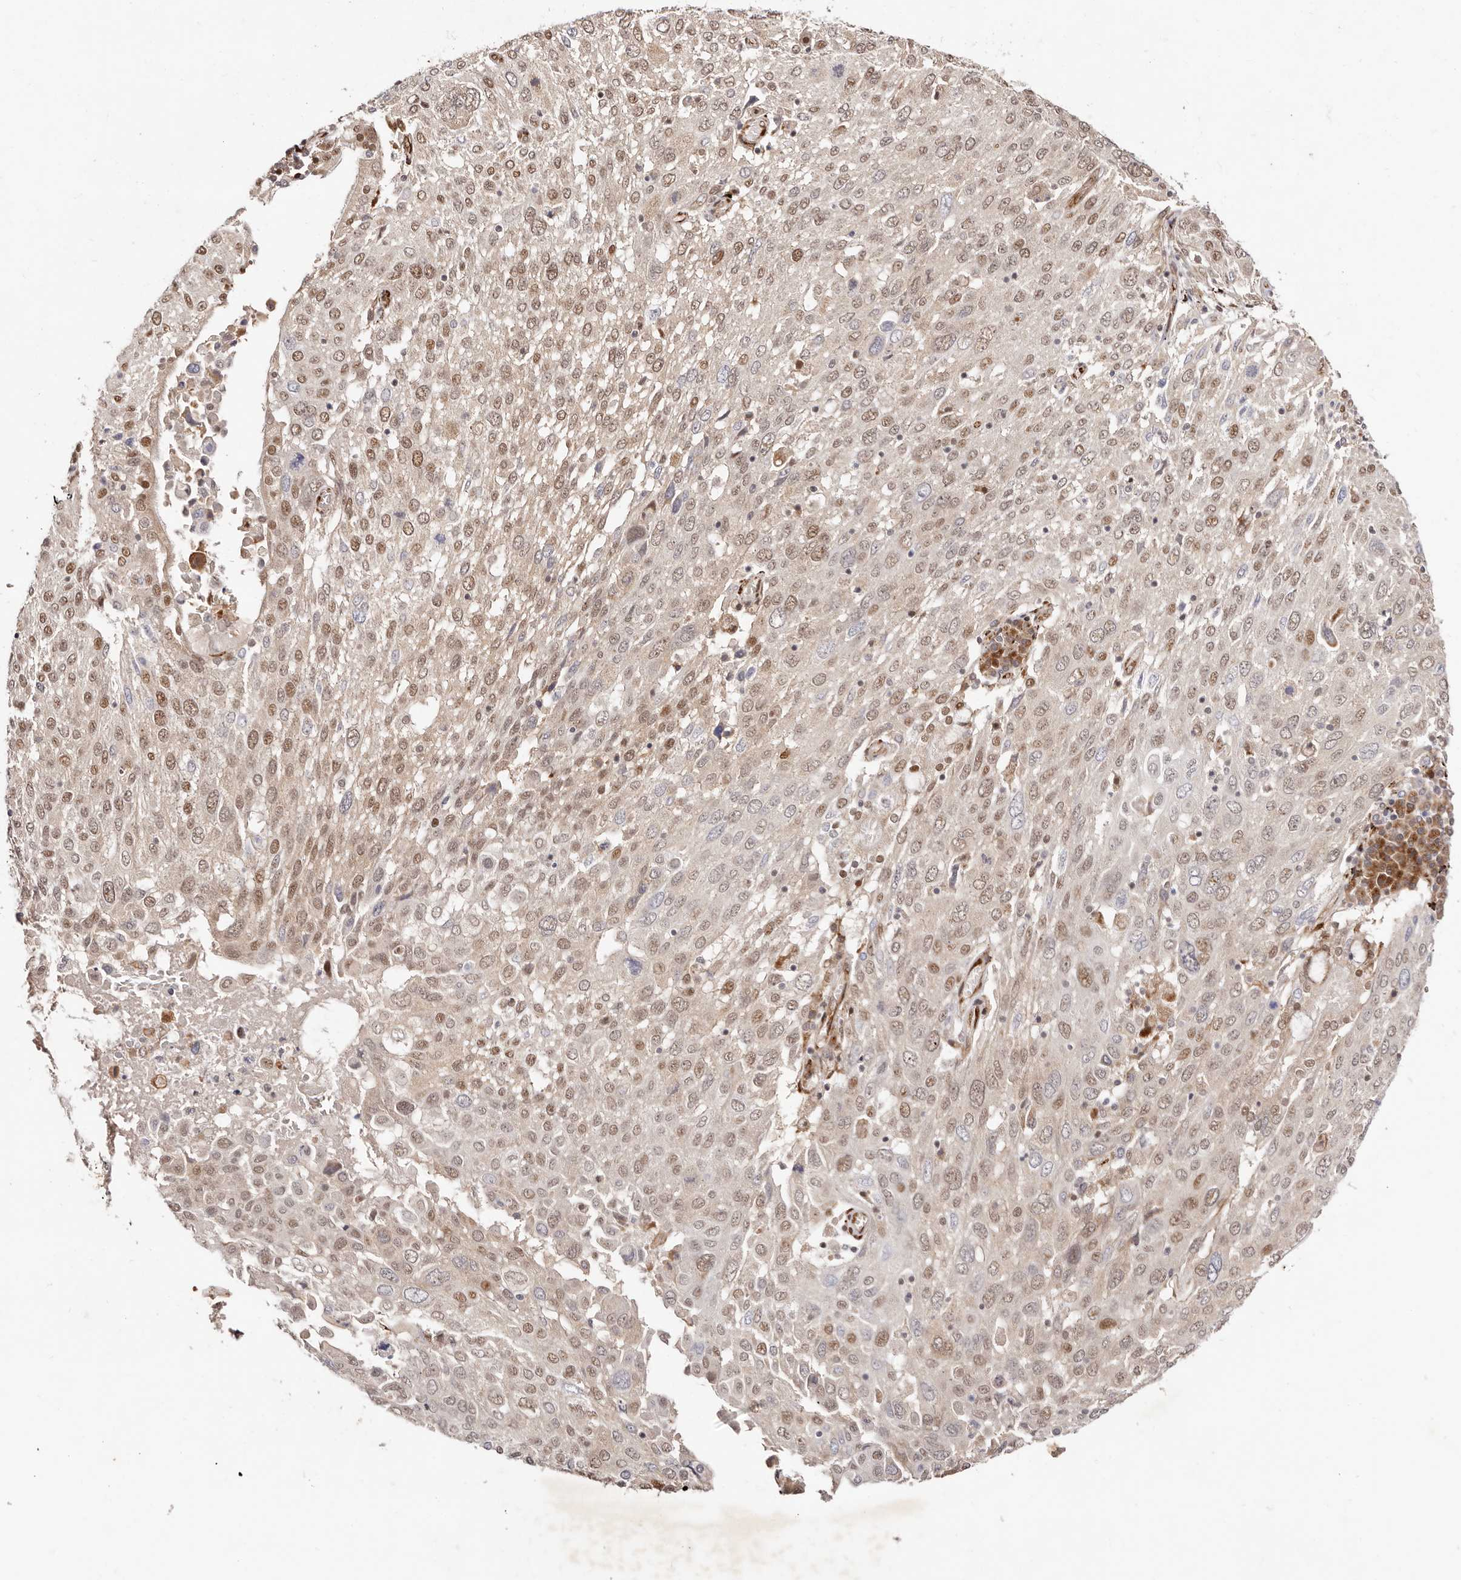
{"staining": {"intensity": "moderate", "quantity": "25%-75%", "location": "nuclear"}, "tissue": "lung cancer", "cell_type": "Tumor cells", "image_type": "cancer", "snomed": [{"axis": "morphology", "description": "Squamous cell carcinoma, NOS"}, {"axis": "topography", "description": "Lung"}], "caption": "Tumor cells display moderate nuclear expression in about 25%-75% of cells in lung cancer.", "gene": "BCL2L15", "patient": {"sex": "male", "age": 65}}